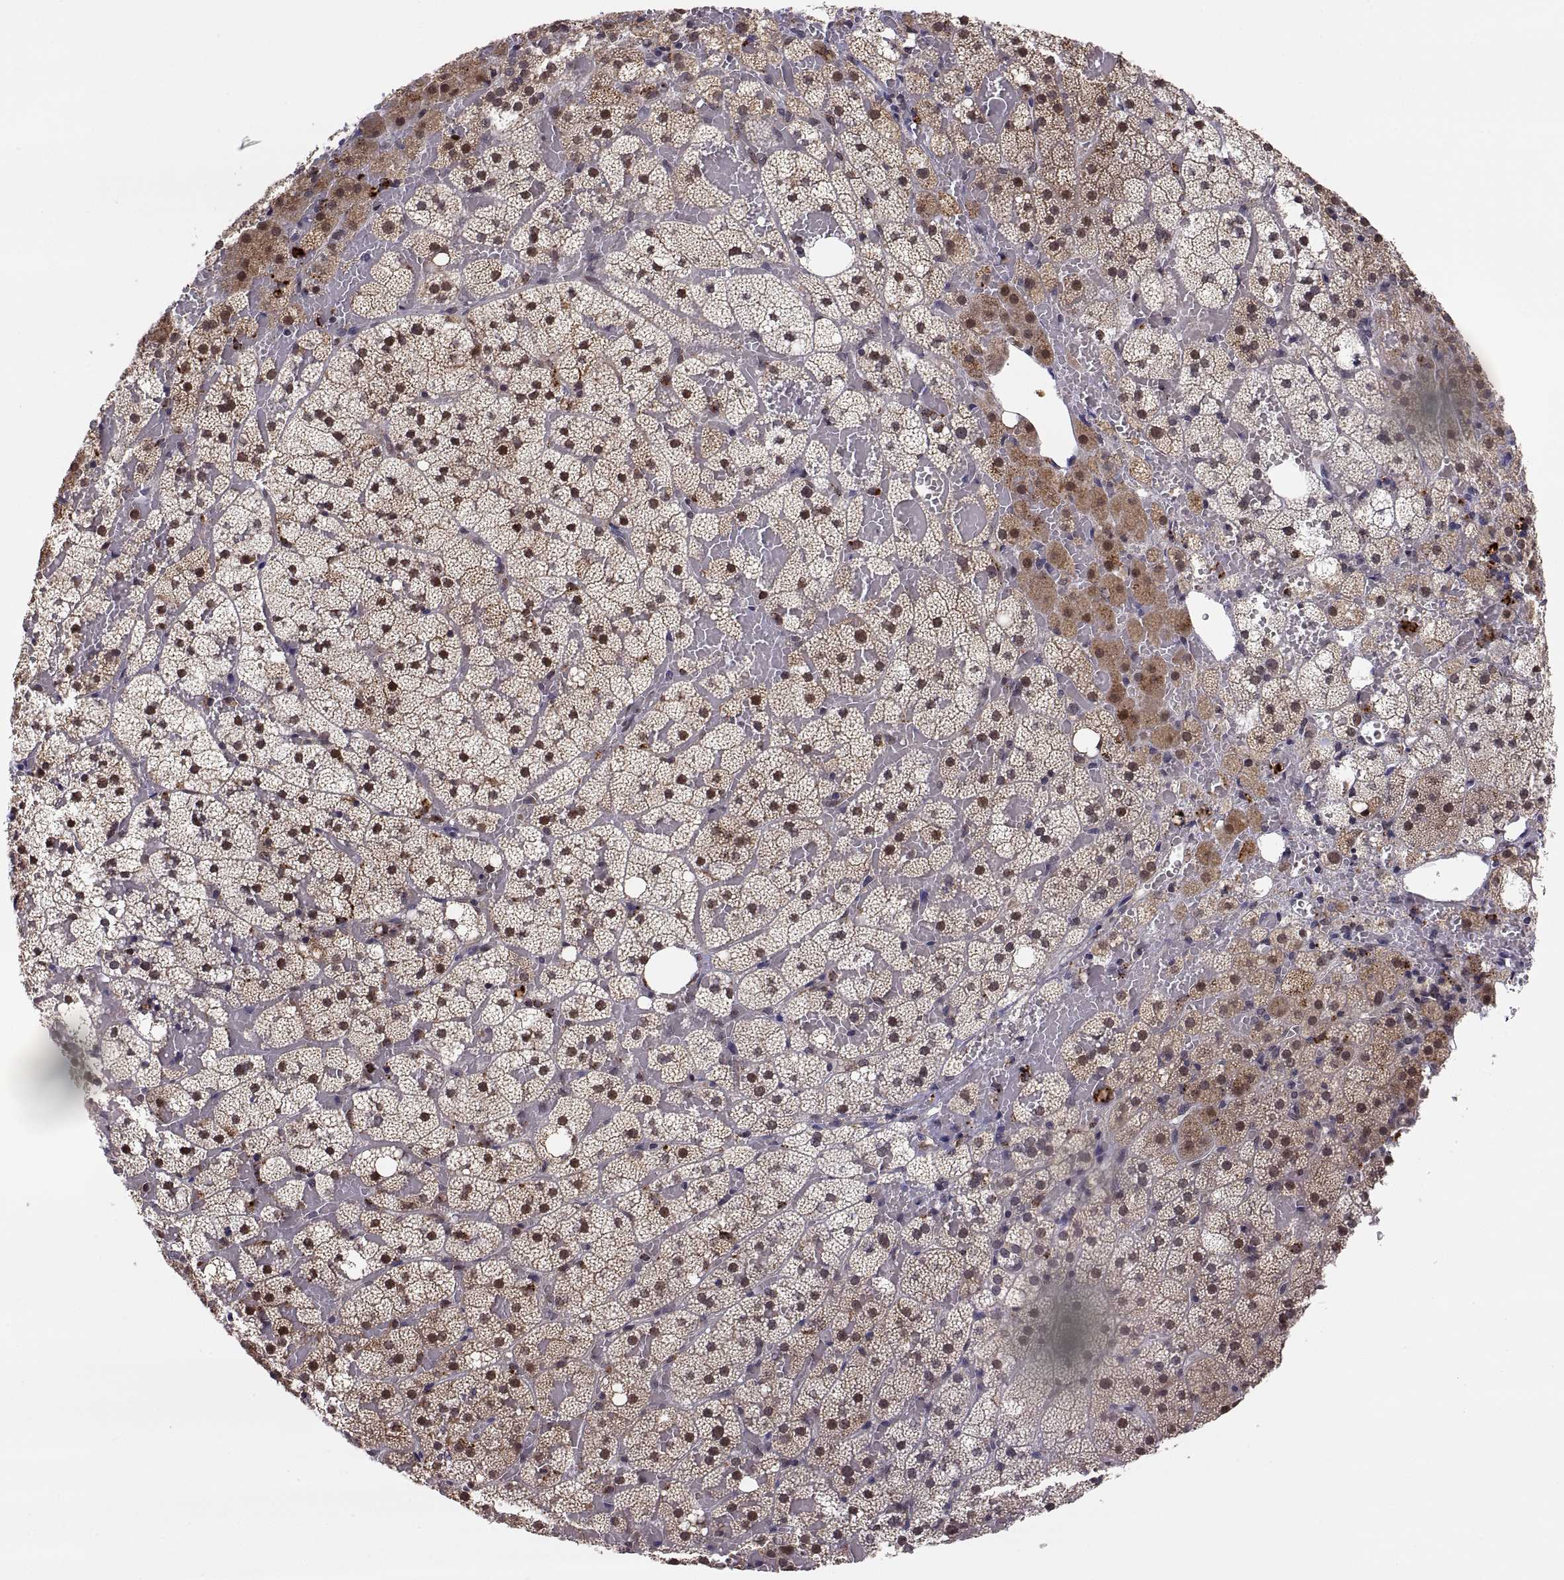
{"staining": {"intensity": "strong", "quantity": "25%-75%", "location": "cytoplasmic/membranous,nuclear"}, "tissue": "adrenal gland", "cell_type": "Glandular cells", "image_type": "normal", "snomed": [{"axis": "morphology", "description": "Normal tissue, NOS"}, {"axis": "topography", "description": "Adrenal gland"}], "caption": "Protein analysis of unremarkable adrenal gland reveals strong cytoplasmic/membranous,nuclear expression in about 25%-75% of glandular cells. Nuclei are stained in blue.", "gene": "PSMC2", "patient": {"sex": "male", "age": 53}}